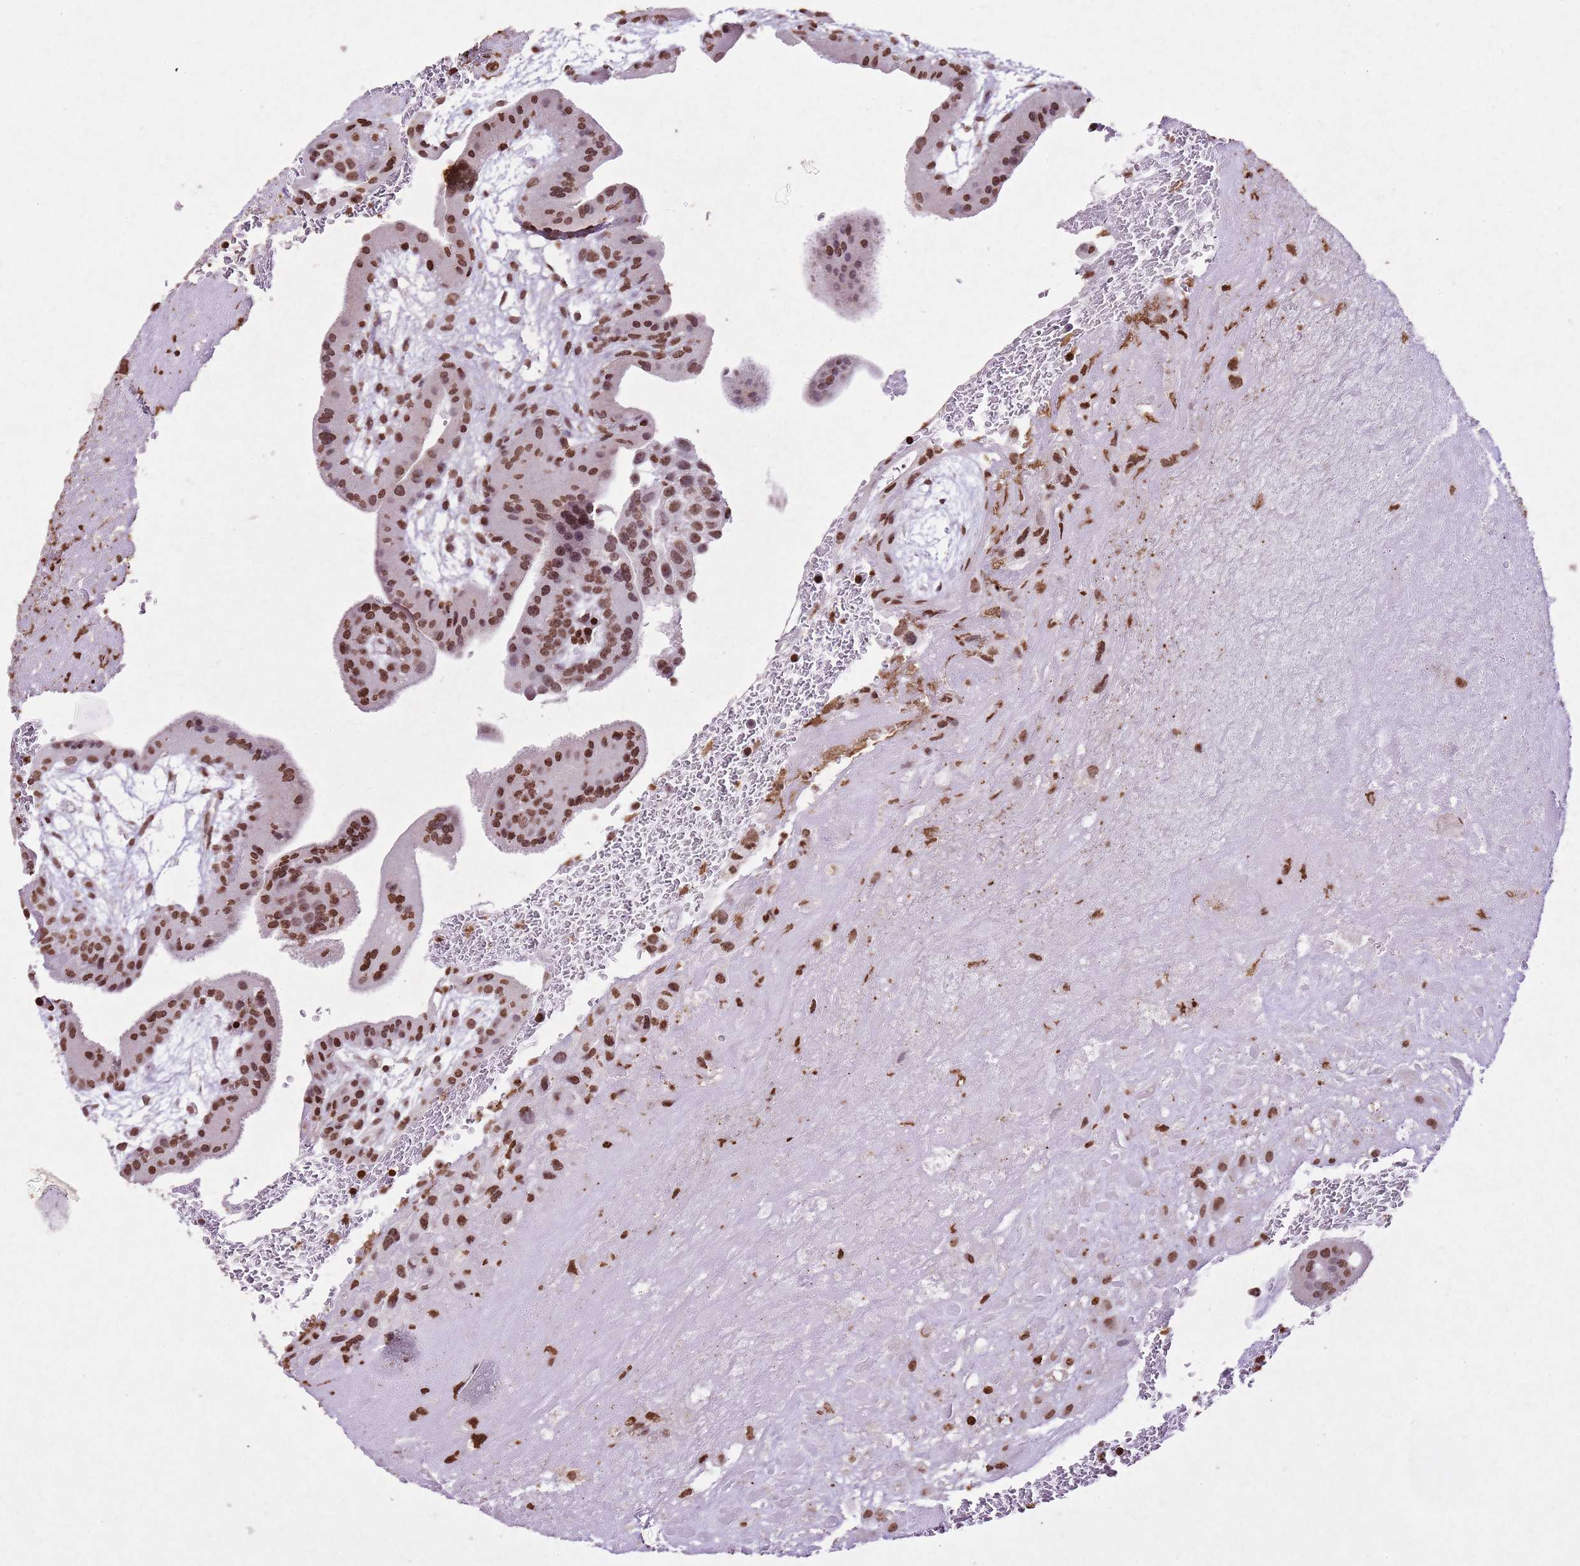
{"staining": {"intensity": "moderate", "quantity": ">75%", "location": "nuclear"}, "tissue": "placenta", "cell_type": "Decidual cells", "image_type": "normal", "snomed": [{"axis": "morphology", "description": "Normal tissue, NOS"}, {"axis": "topography", "description": "Placenta"}], "caption": "Unremarkable placenta displays moderate nuclear expression in approximately >75% of decidual cells.", "gene": "BMAL1", "patient": {"sex": "female", "age": 35}}